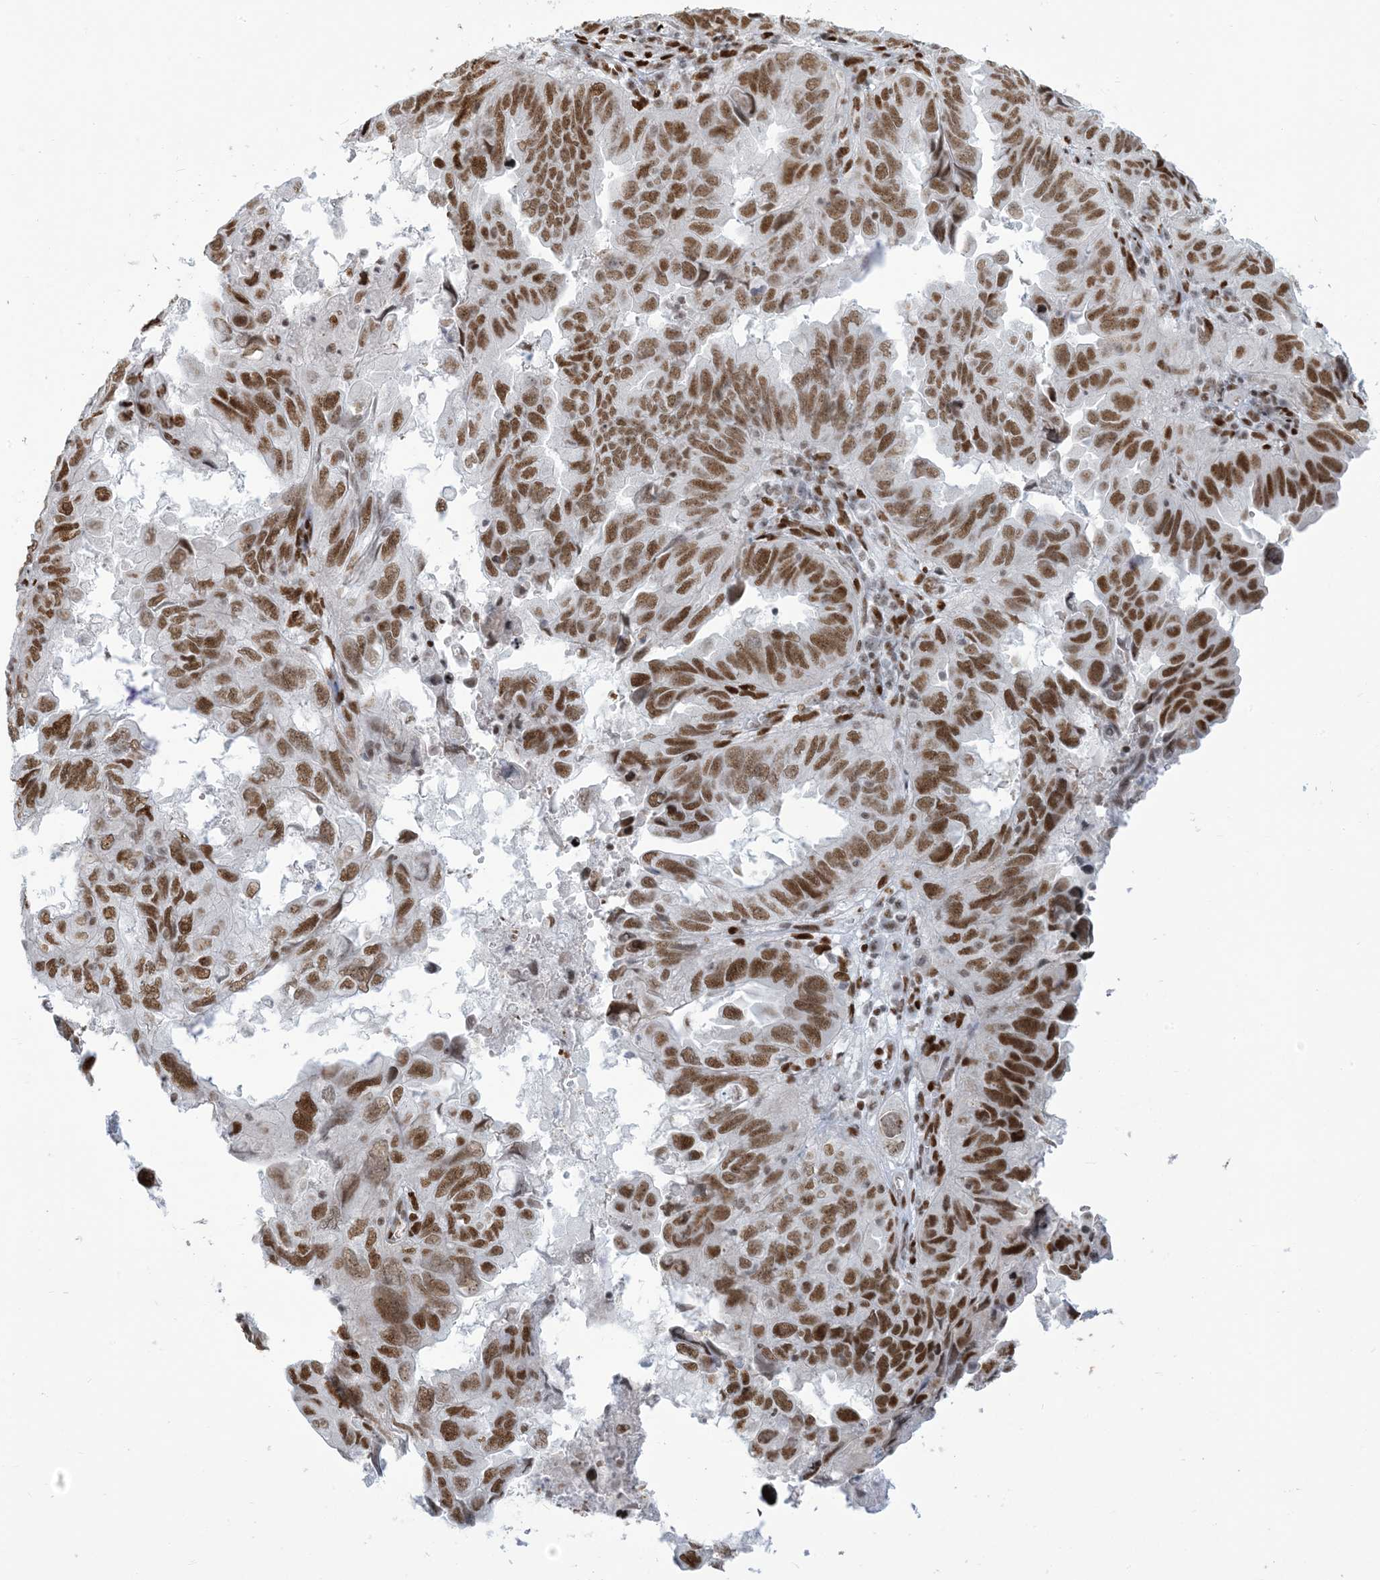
{"staining": {"intensity": "strong", "quantity": ">75%", "location": "nuclear"}, "tissue": "endometrial cancer", "cell_type": "Tumor cells", "image_type": "cancer", "snomed": [{"axis": "morphology", "description": "Adenocarcinoma, NOS"}, {"axis": "topography", "description": "Uterus"}], "caption": "Endometrial cancer stained with immunohistochemistry (IHC) exhibits strong nuclear positivity in about >75% of tumor cells. The protein of interest is stained brown, and the nuclei are stained in blue (DAB (3,3'-diaminobenzidine) IHC with brightfield microscopy, high magnification).", "gene": "STAG1", "patient": {"sex": "female", "age": 77}}